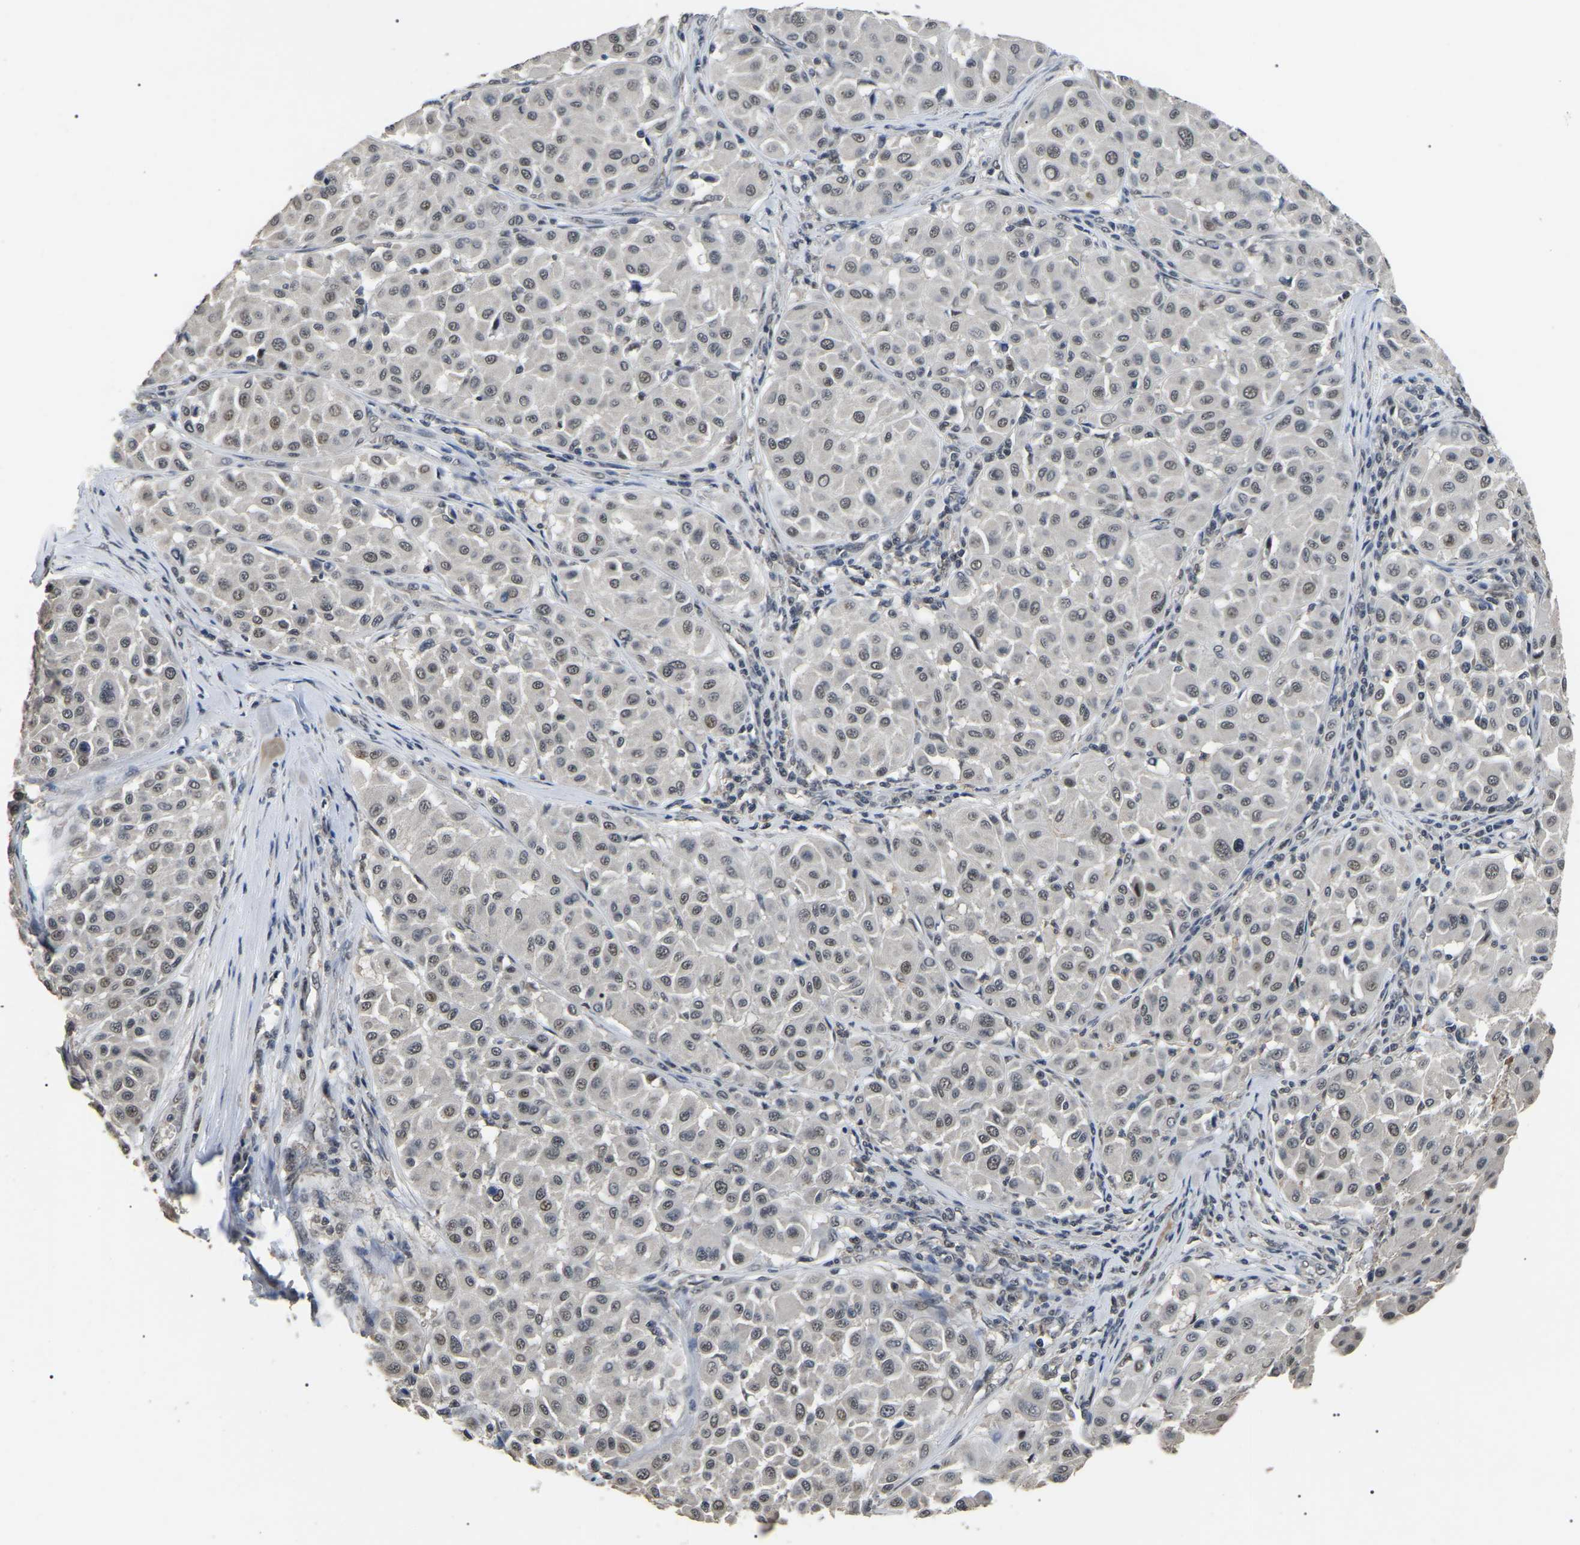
{"staining": {"intensity": "weak", "quantity": ">75%", "location": "nuclear"}, "tissue": "melanoma", "cell_type": "Tumor cells", "image_type": "cancer", "snomed": [{"axis": "morphology", "description": "Malignant melanoma, Metastatic site"}, {"axis": "topography", "description": "Soft tissue"}], "caption": "Immunohistochemical staining of human malignant melanoma (metastatic site) exhibits low levels of weak nuclear positivity in about >75% of tumor cells. Ihc stains the protein in brown and the nuclei are stained blue.", "gene": "PPM1E", "patient": {"sex": "male", "age": 41}}